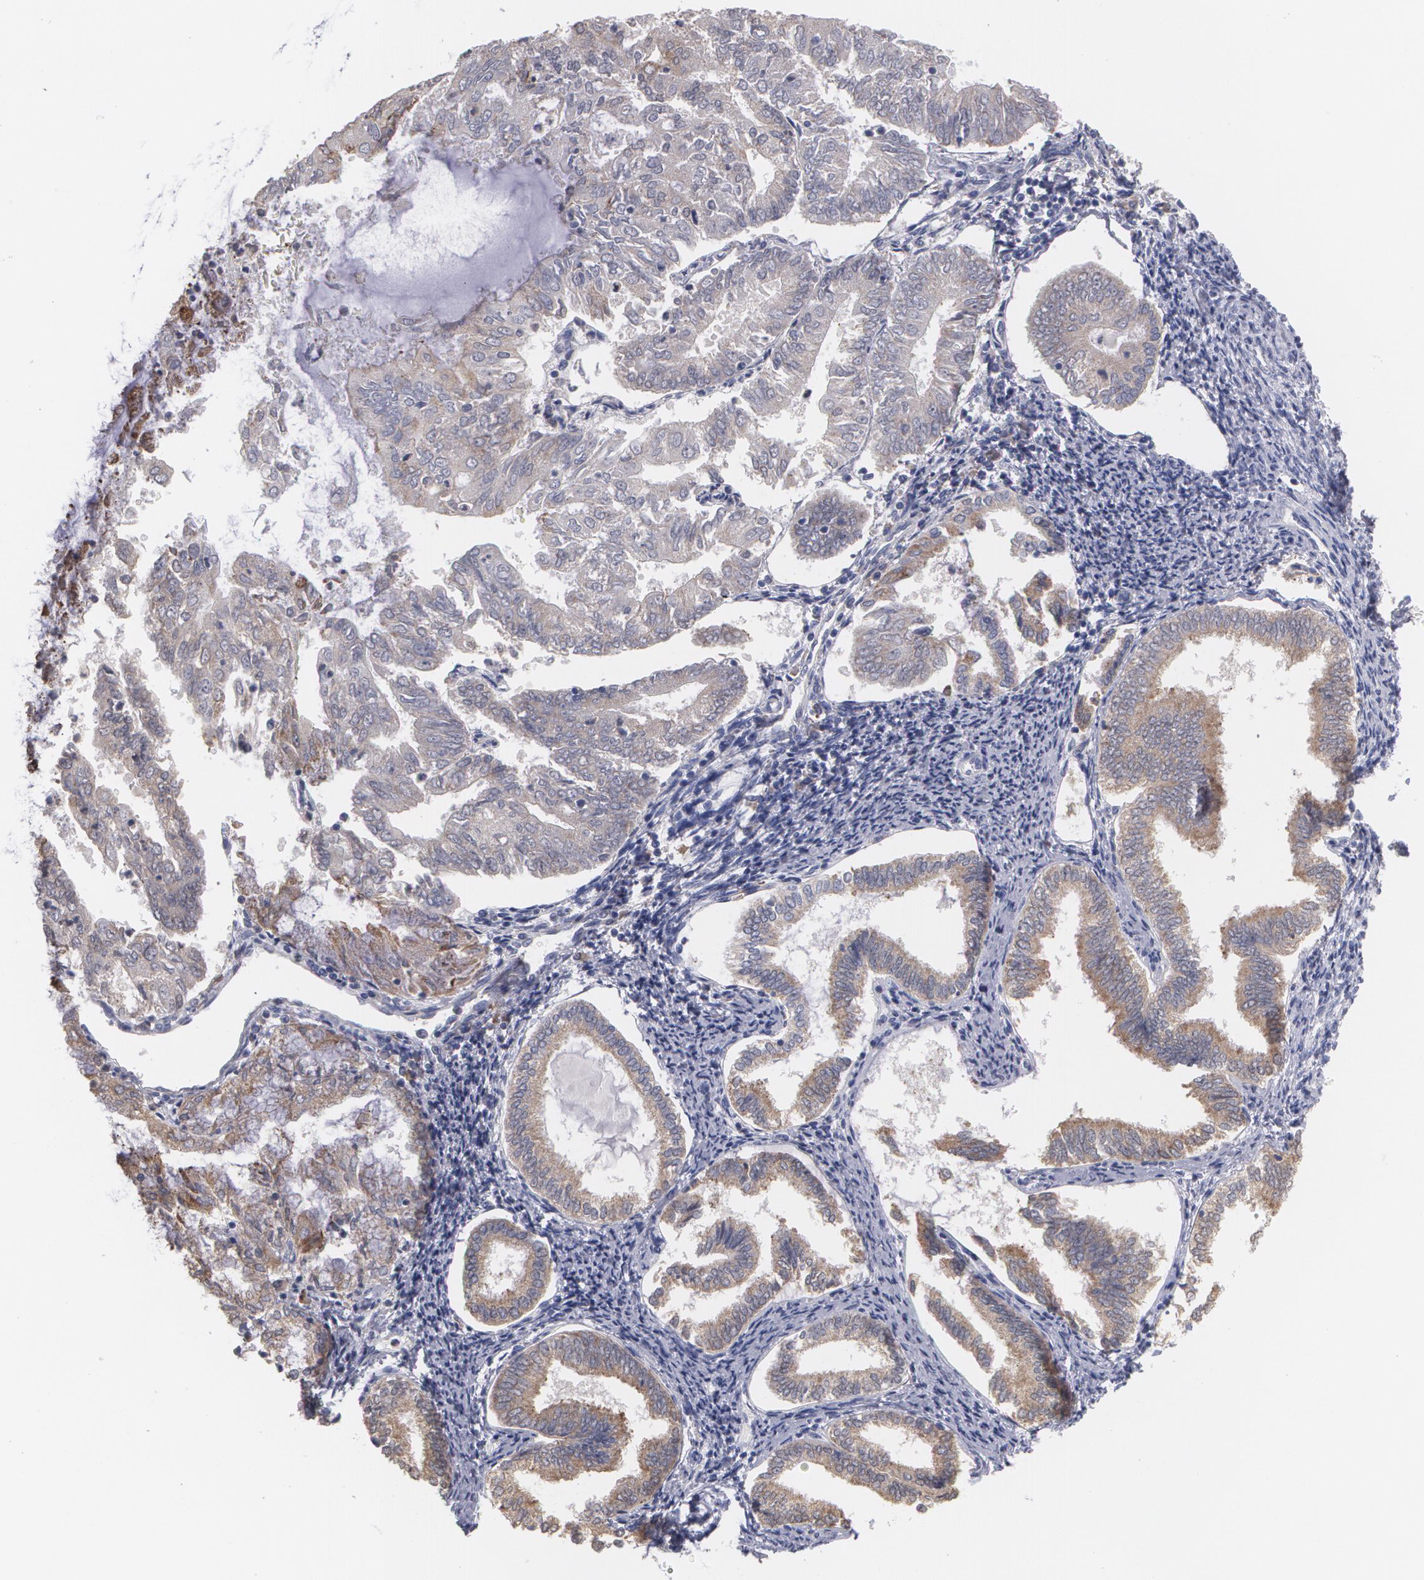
{"staining": {"intensity": "moderate", "quantity": ">75%", "location": "cytoplasmic/membranous"}, "tissue": "endometrial cancer", "cell_type": "Tumor cells", "image_type": "cancer", "snomed": [{"axis": "morphology", "description": "Adenocarcinoma, NOS"}, {"axis": "topography", "description": "Endometrium"}], "caption": "Tumor cells display moderate cytoplasmic/membranous expression in approximately >75% of cells in endometrial cancer. The protein is stained brown, and the nuclei are stained in blue (DAB IHC with brightfield microscopy, high magnification).", "gene": "MTHFD1", "patient": {"sex": "female", "age": 79}}